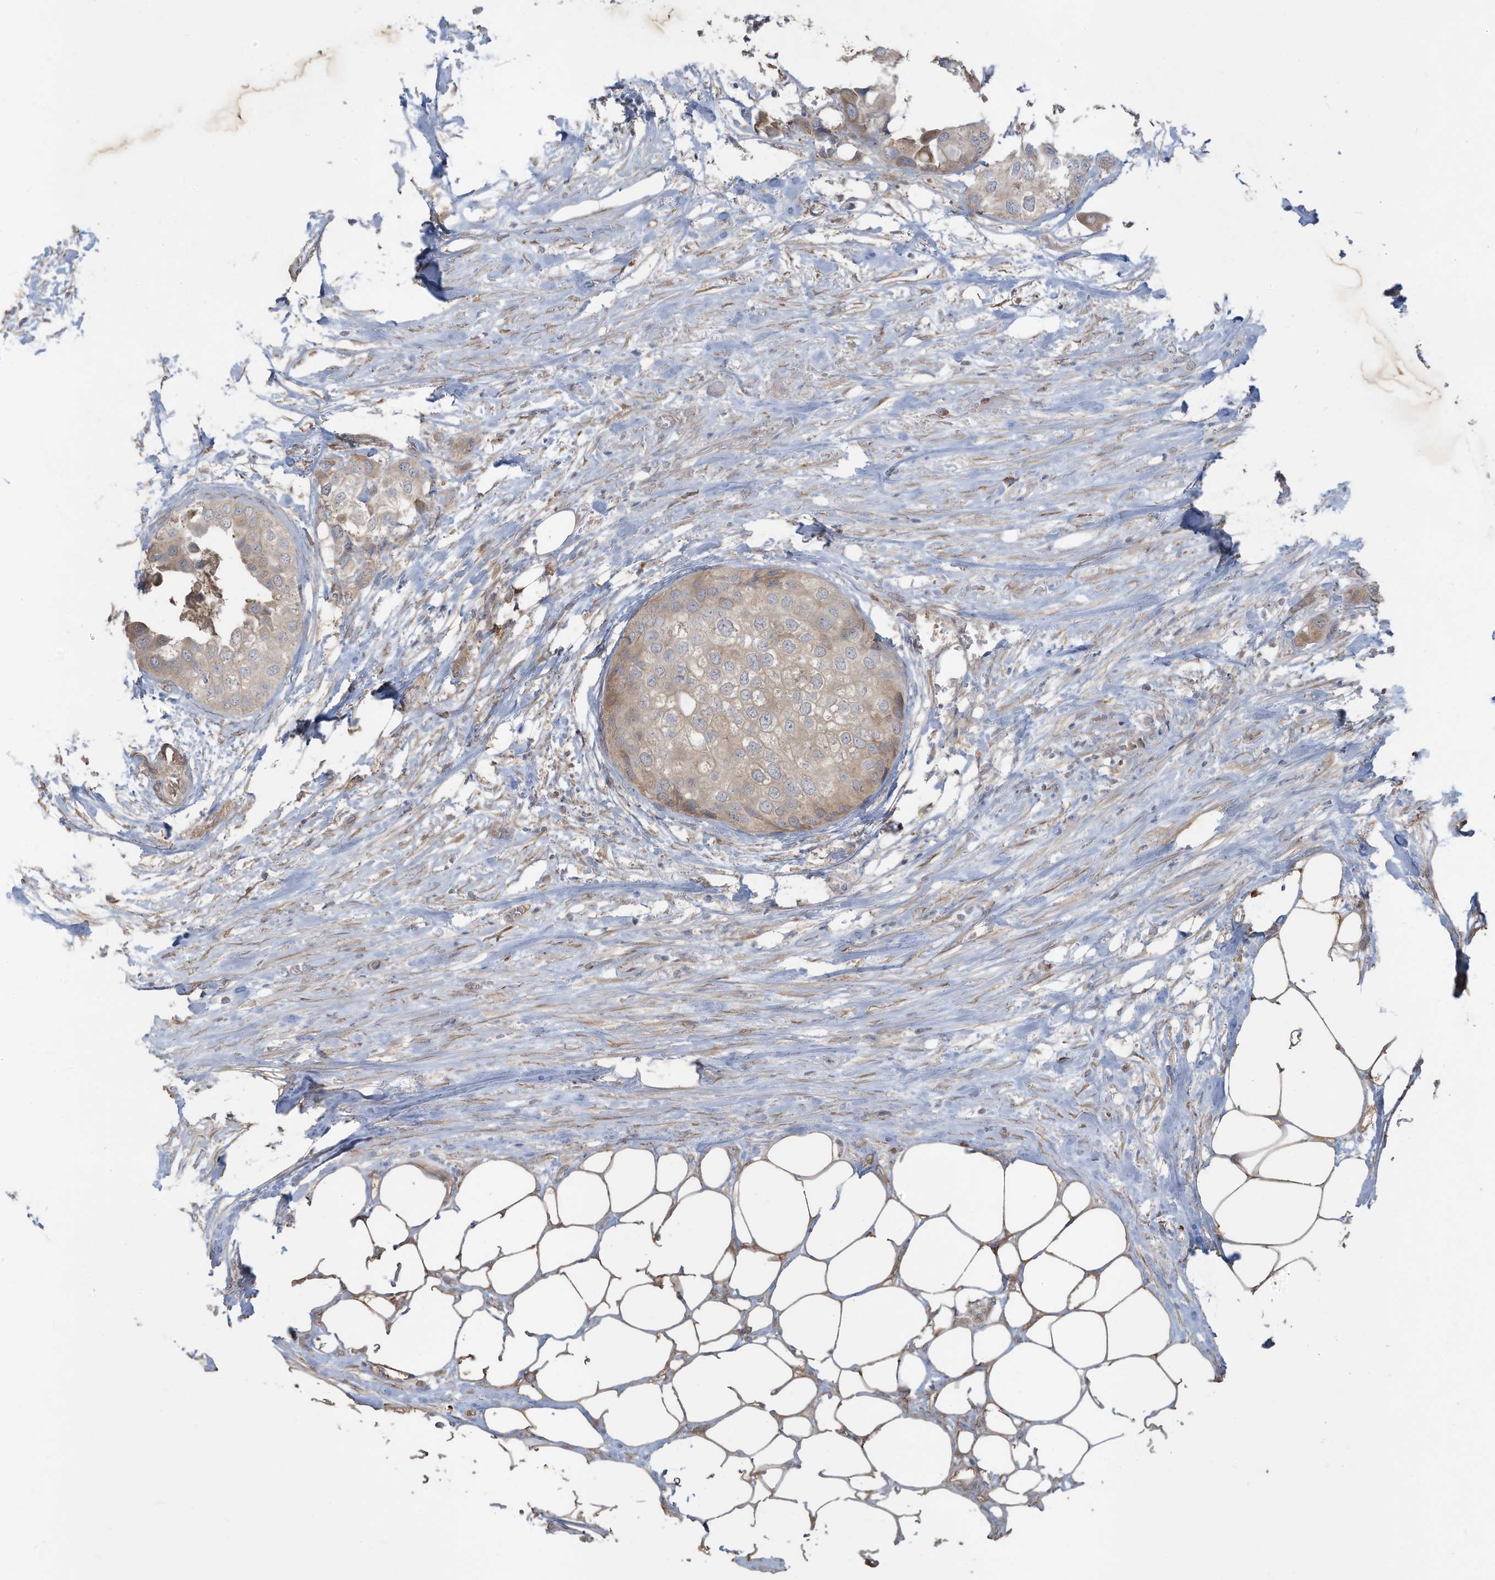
{"staining": {"intensity": "moderate", "quantity": "<25%", "location": "cytoplasmic/membranous"}, "tissue": "urothelial cancer", "cell_type": "Tumor cells", "image_type": "cancer", "snomed": [{"axis": "morphology", "description": "Urothelial carcinoma, High grade"}, {"axis": "topography", "description": "Urinary bladder"}], "caption": "Immunohistochemistry of urothelial carcinoma (high-grade) shows low levels of moderate cytoplasmic/membranous positivity in about <25% of tumor cells. (brown staining indicates protein expression, while blue staining denotes nuclei).", "gene": "MAGIX", "patient": {"sex": "male", "age": 64}}